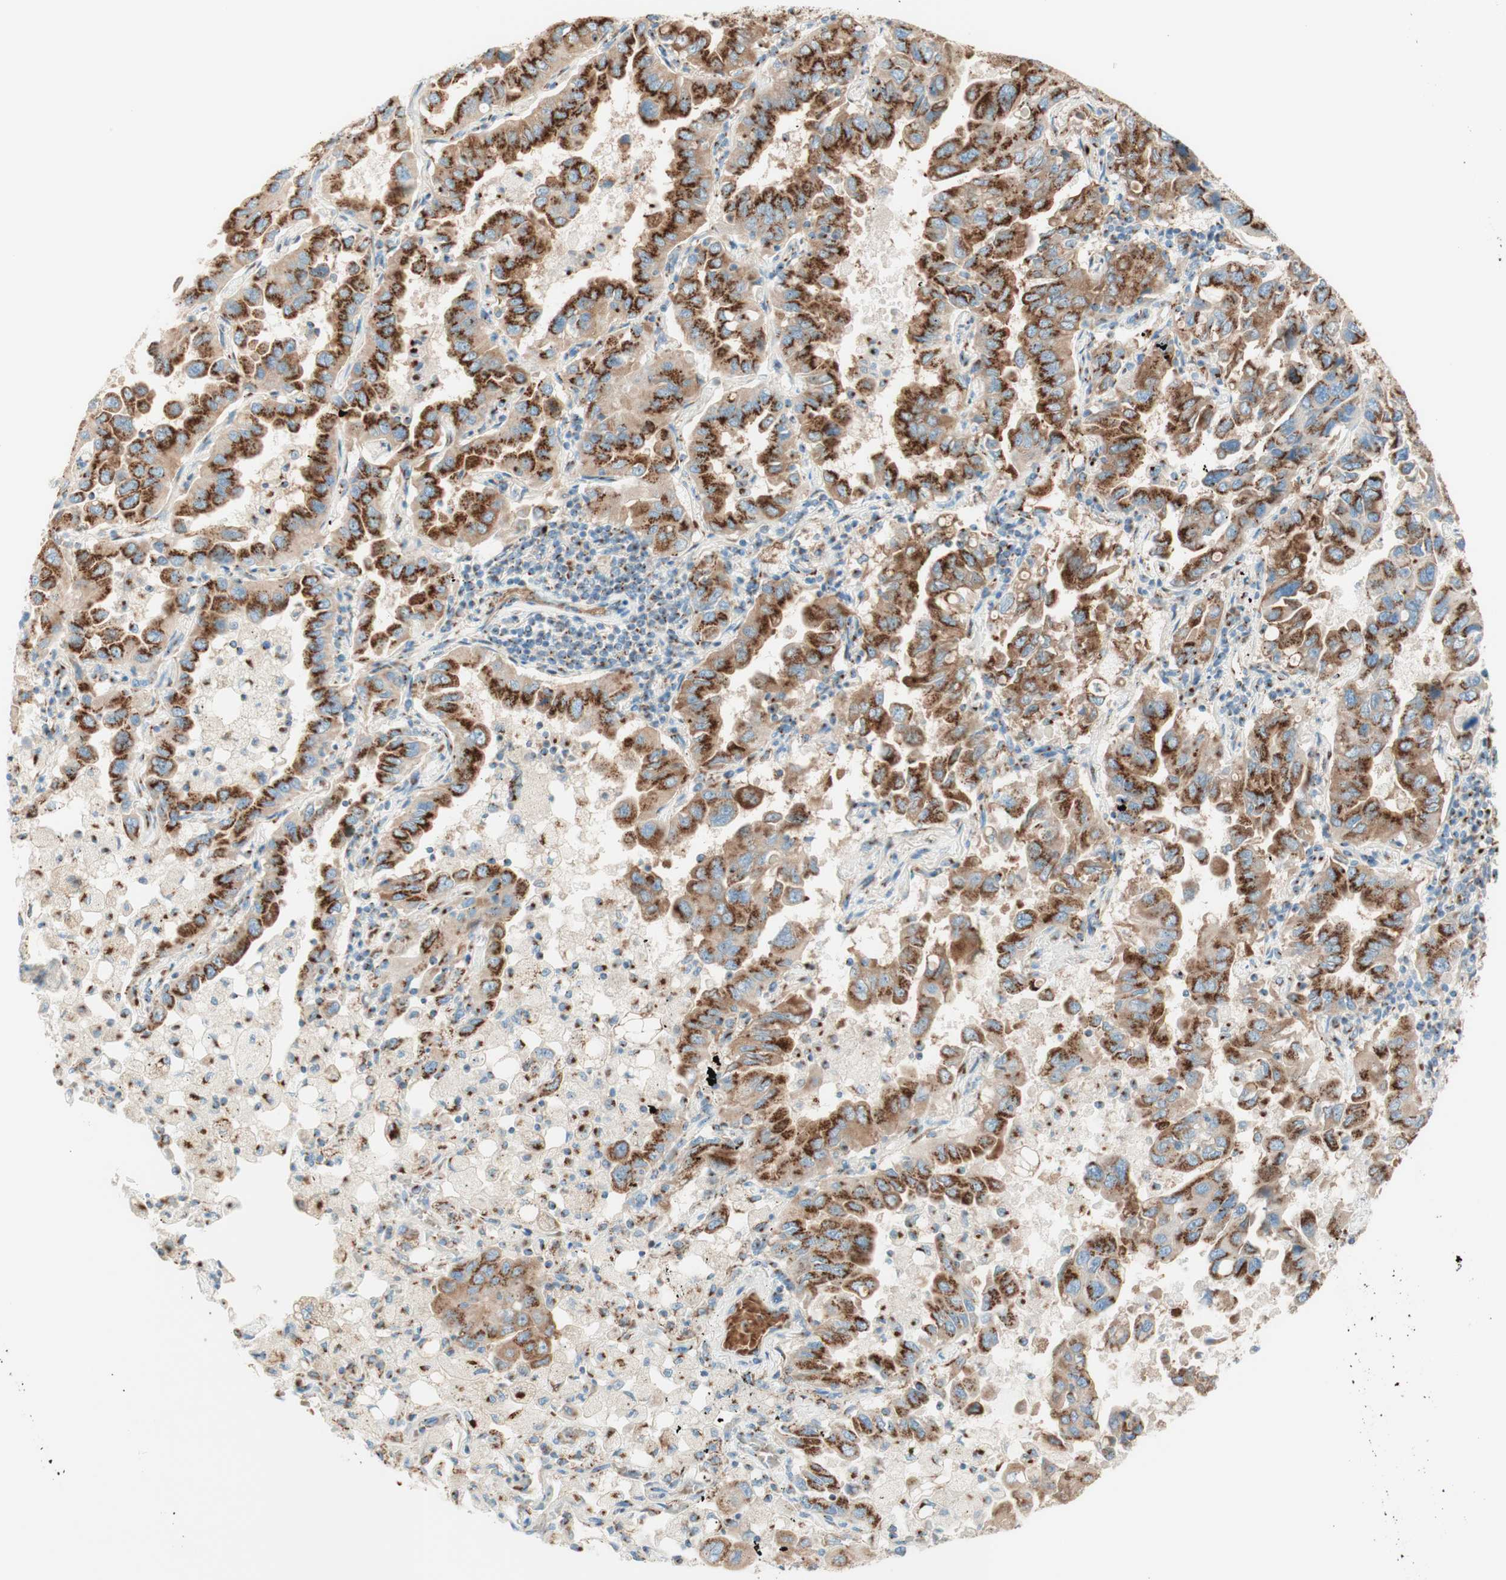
{"staining": {"intensity": "strong", "quantity": ">75%", "location": "cytoplasmic/membranous"}, "tissue": "lung cancer", "cell_type": "Tumor cells", "image_type": "cancer", "snomed": [{"axis": "morphology", "description": "Adenocarcinoma, NOS"}, {"axis": "topography", "description": "Lung"}], "caption": "Protein analysis of lung adenocarcinoma tissue demonstrates strong cytoplasmic/membranous positivity in about >75% of tumor cells.", "gene": "GOLGB1", "patient": {"sex": "male", "age": 64}}